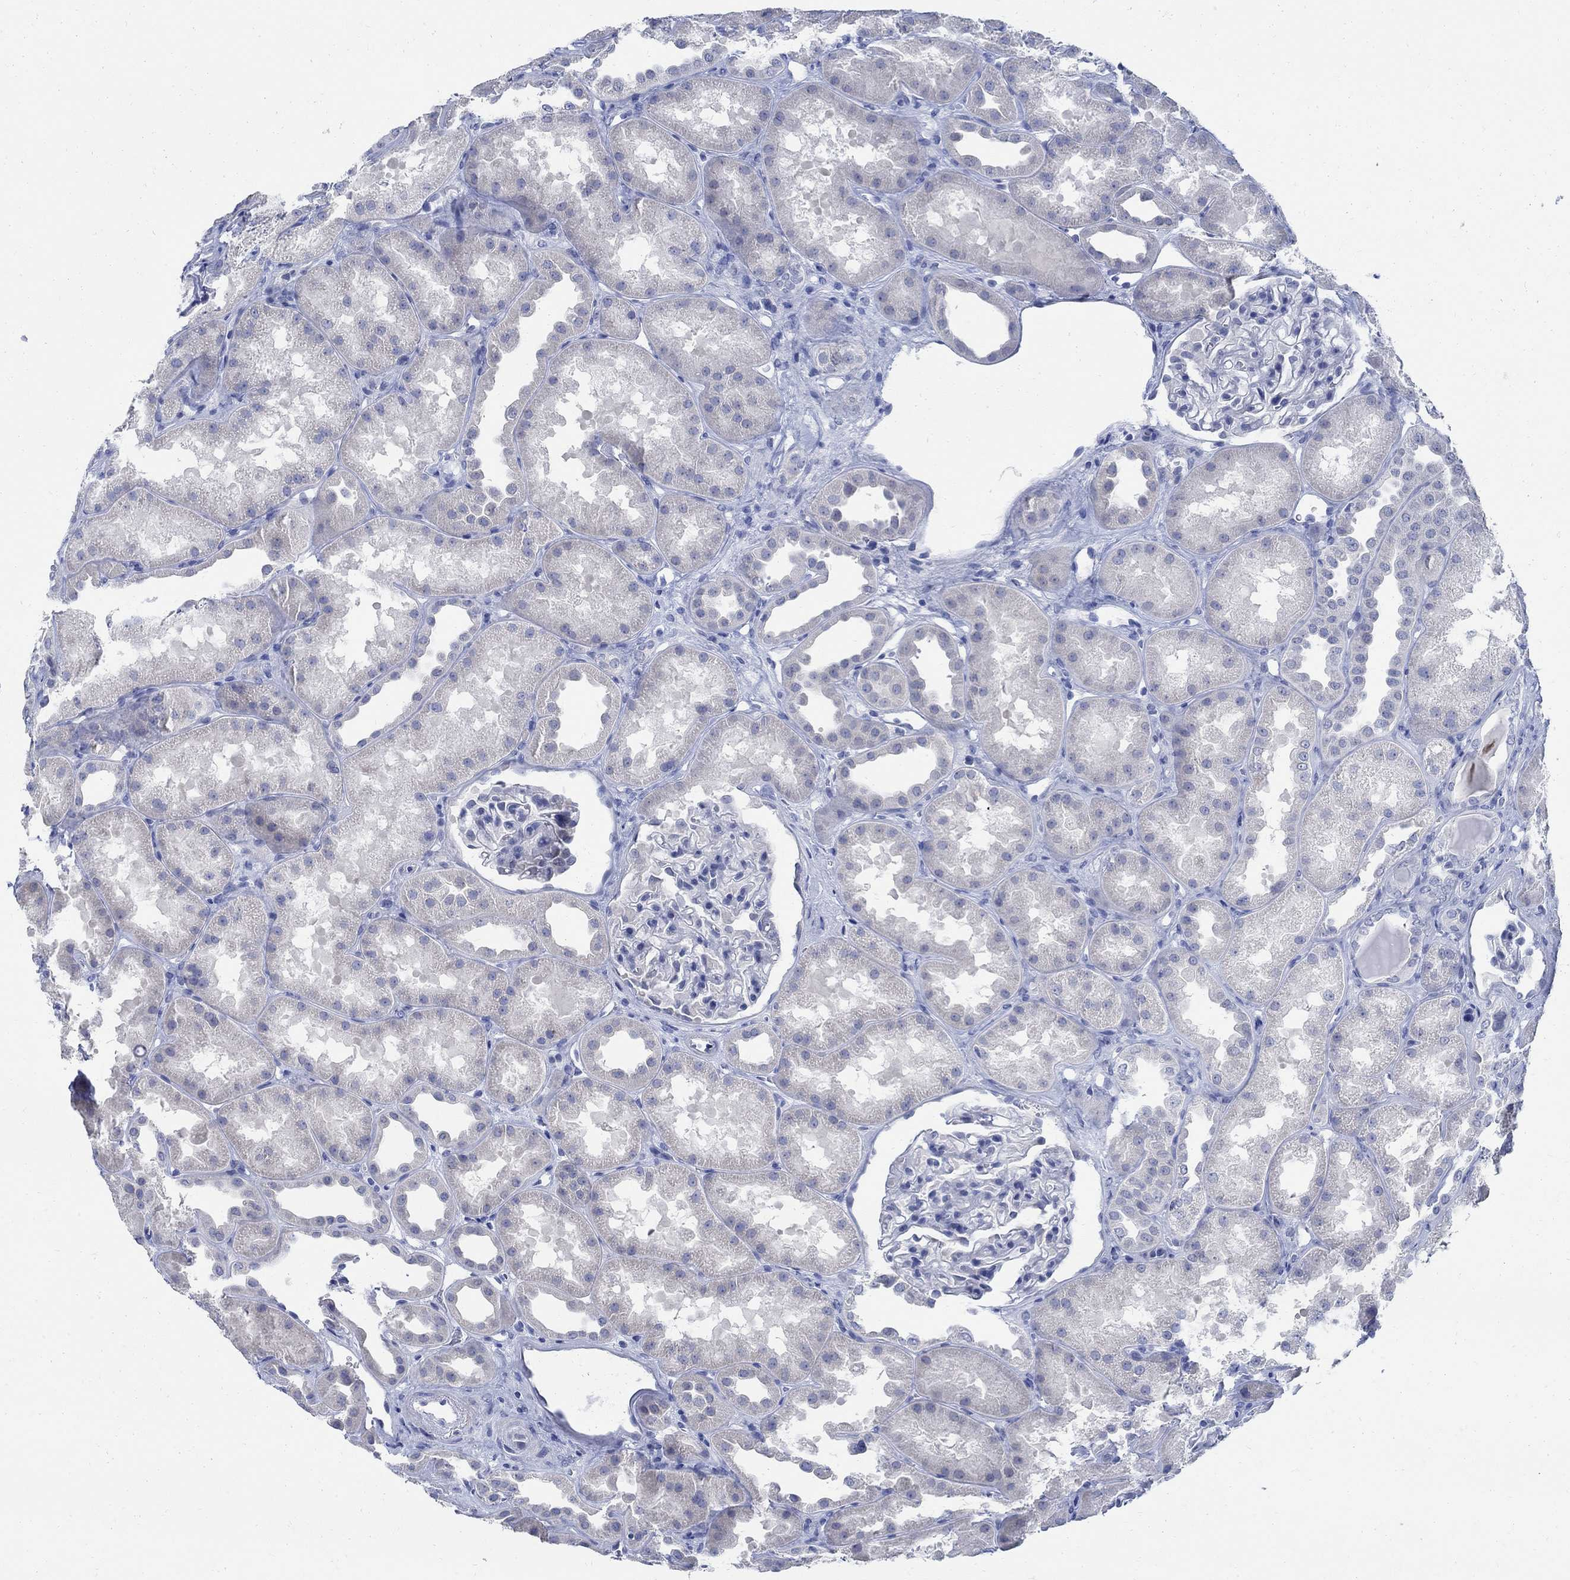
{"staining": {"intensity": "negative", "quantity": "none", "location": "none"}, "tissue": "kidney", "cell_type": "Cells in glomeruli", "image_type": "normal", "snomed": [{"axis": "morphology", "description": "Normal tissue, NOS"}, {"axis": "topography", "description": "Kidney"}], "caption": "Immunohistochemical staining of normal human kidney reveals no significant positivity in cells in glomeruli. (DAB (3,3'-diaminobenzidine) immunohistochemistry (IHC), high magnification).", "gene": "CAMK2N1", "patient": {"sex": "male", "age": 61}}